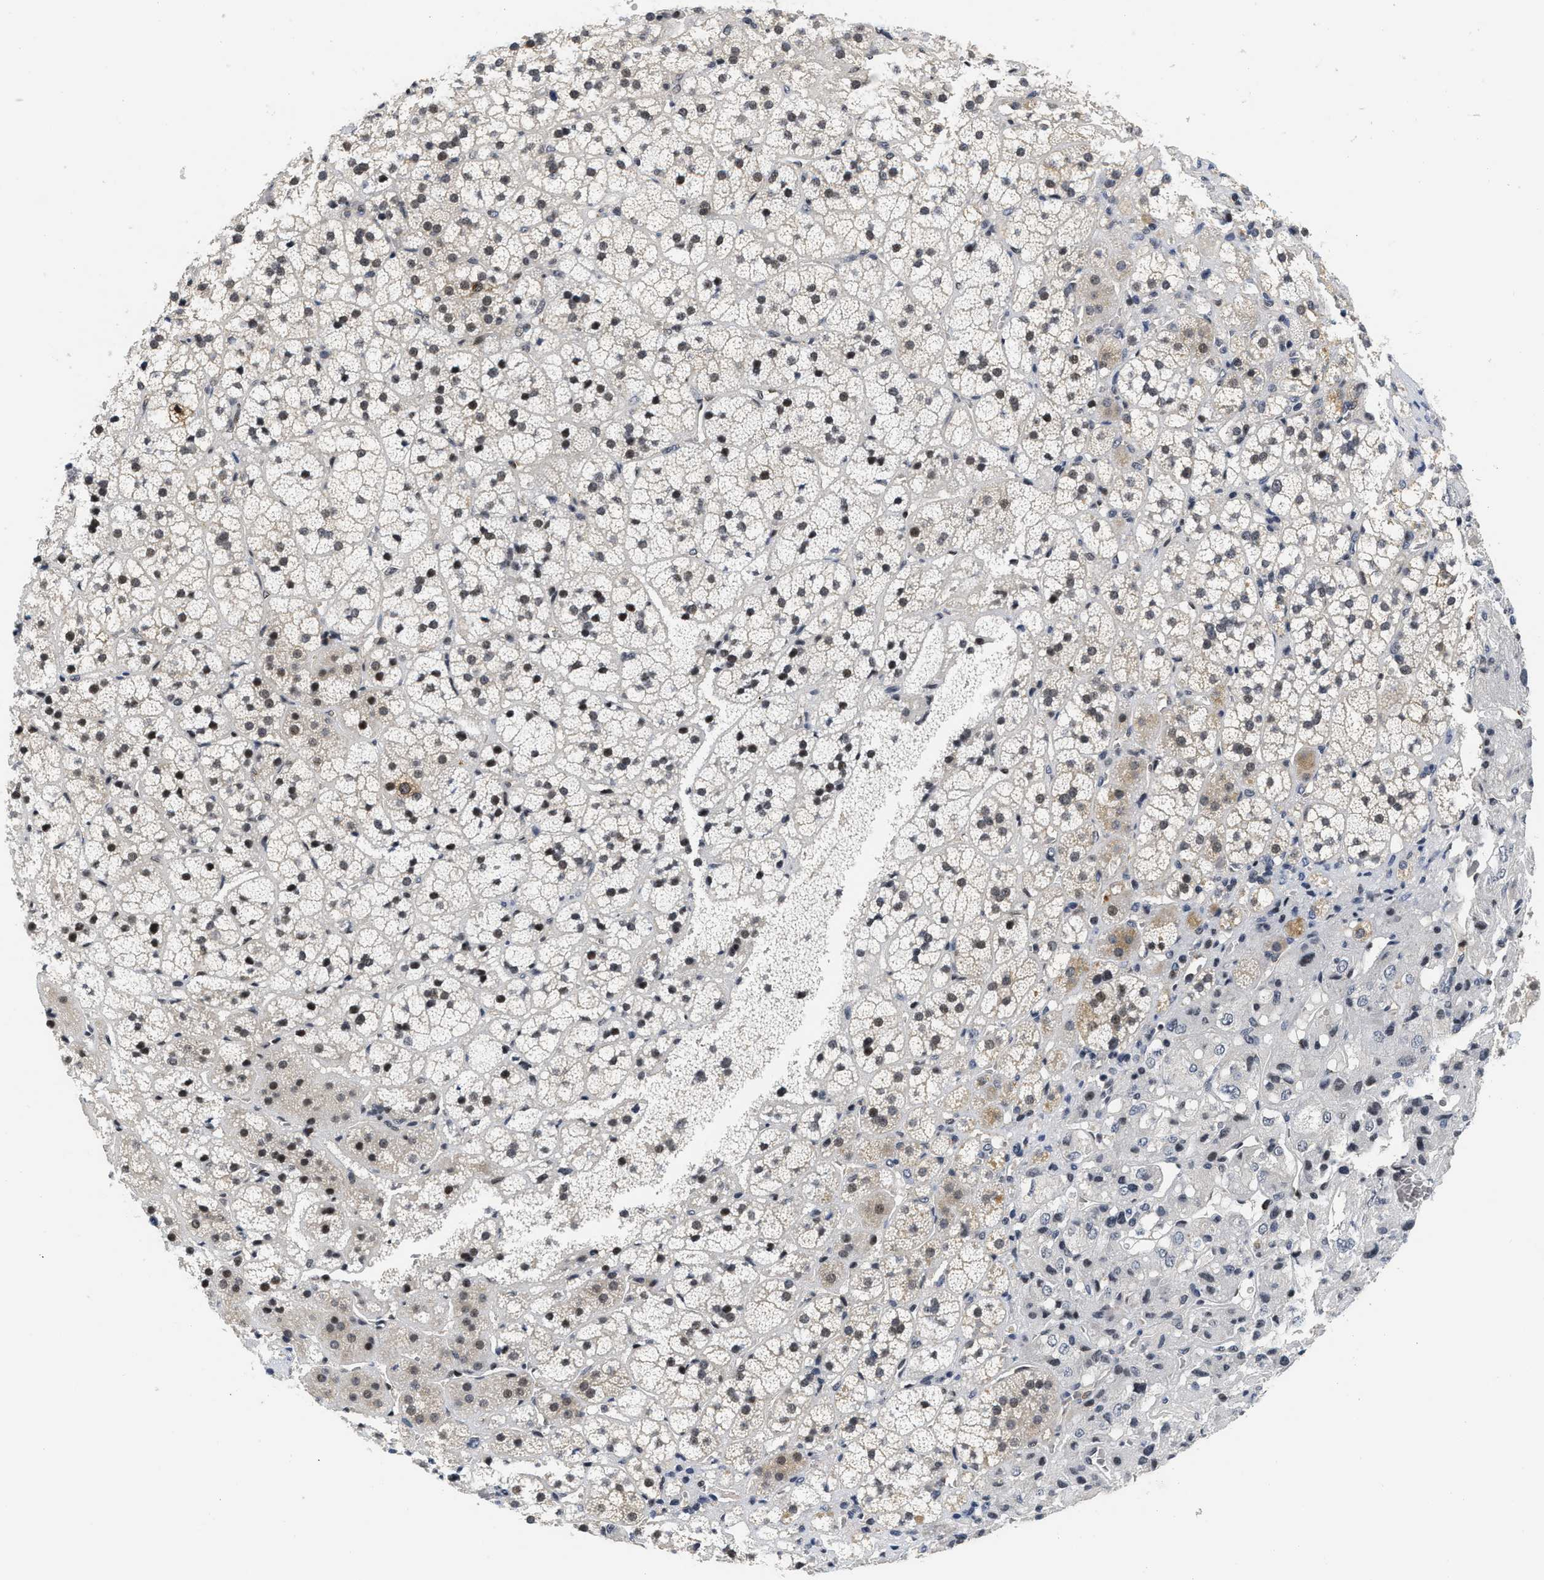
{"staining": {"intensity": "moderate", "quantity": ">75%", "location": "nuclear"}, "tissue": "adrenal gland", "cell_type": "Glandular cells", "image_type": "normal", "snomed": [{"axis": "morphology", "description": "Normal tissue, NOS"}, {"axis": "topography", "description": "Adrenal gland"}], "caption": "Glandular cells demonstrate moderate nuclear expression in about >75% of cells in benign adrenal gland. Using DAB (3,3'-diaminobenzidine) (brown) and hematoxylin (blue) stains, captured at high magnification using brightfield microscopy.", "gene": "HIF1A", "patient": {"sex": "female", "age": 44}}